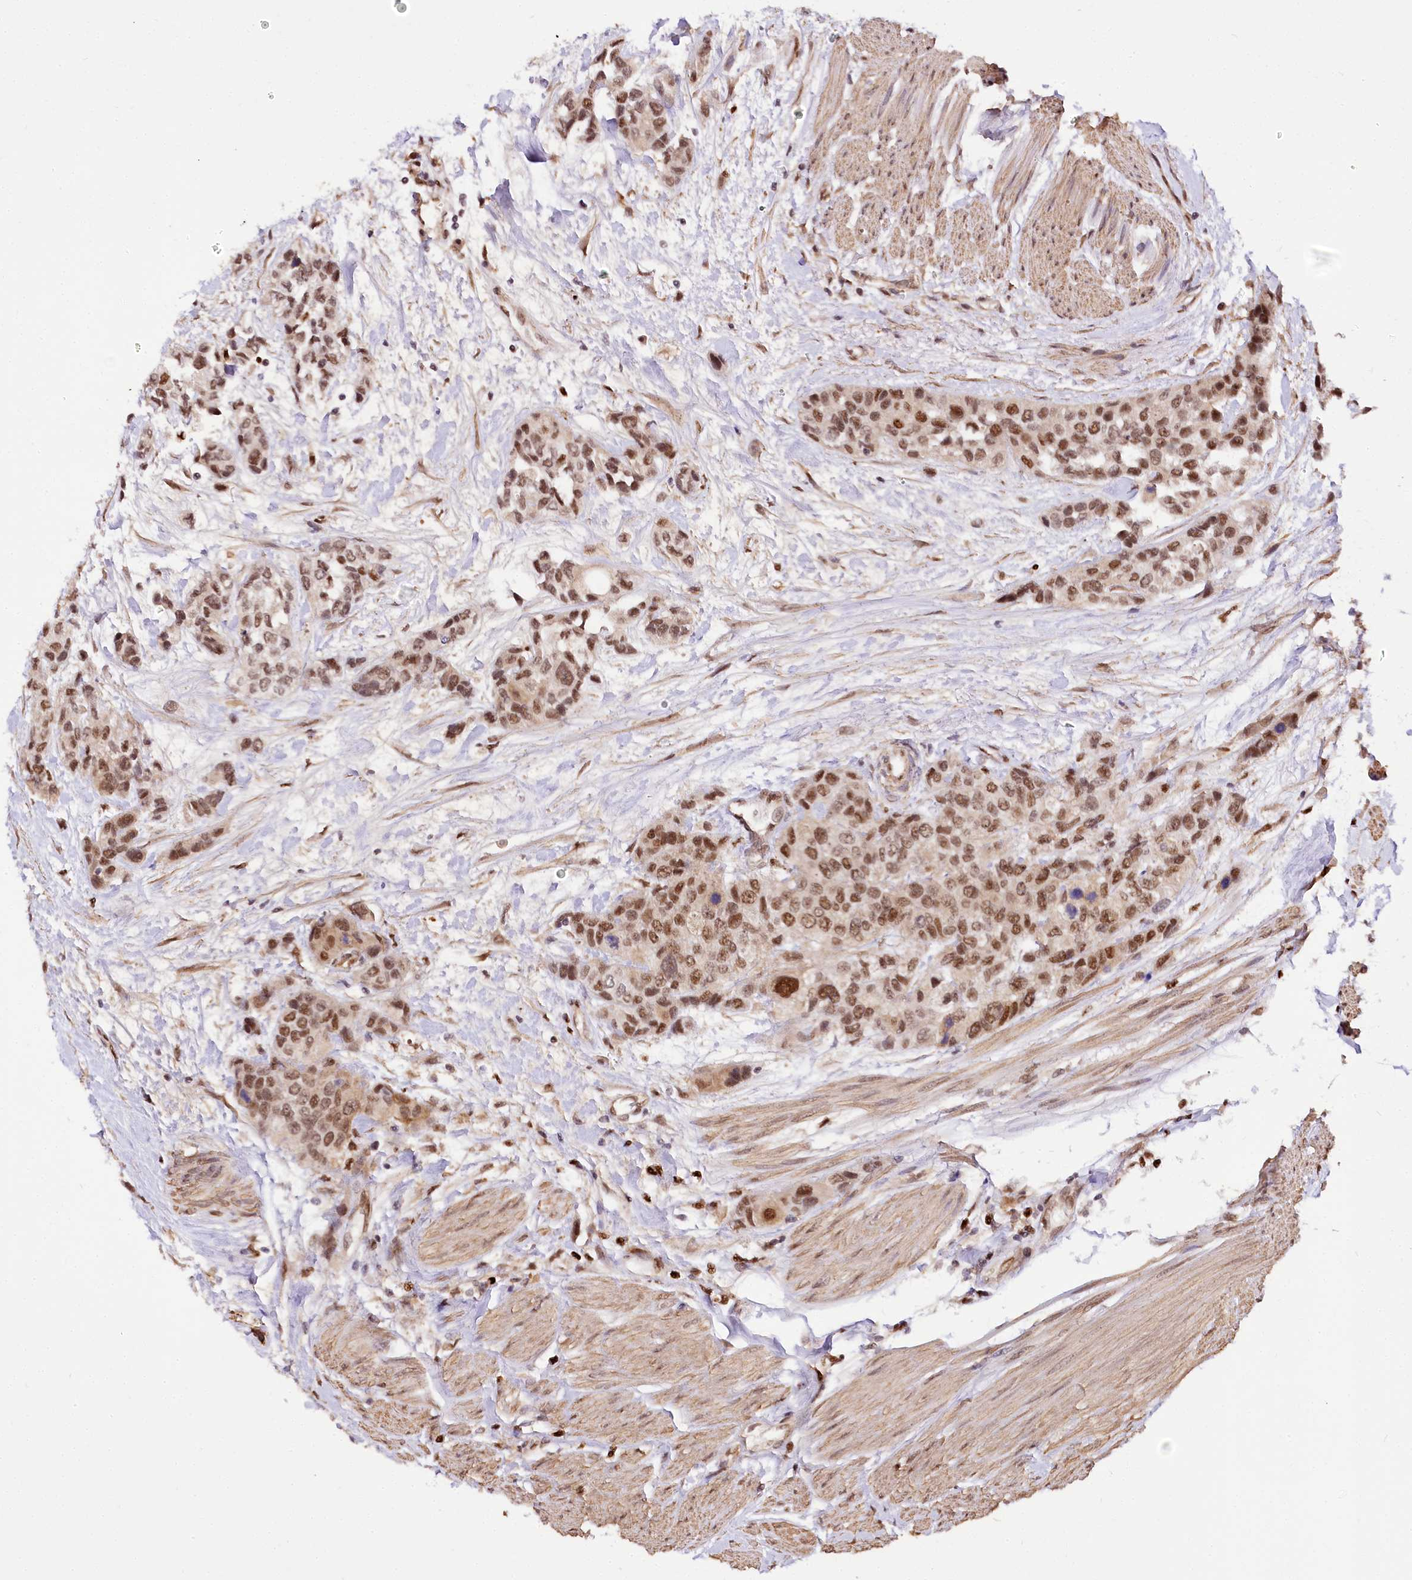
{"staining": {"intensity": "moderate", "quantity": ">75%", "location": "nuclear"}, "tissue": "urothelial cancer", "cell_type": "Tumor cells", "image_type": "cancer", "snomed": [{"axis": "morphology", "description": "Normal tissue, NOS"}, {"axis": "morphology", "description": "Urothelial carcinoma, High grade"}, {"axis": "topography", "description": "Vascular tissue"}, {"axis": "topography", "description": "Urinary bladder"}], "caption": "Immunohistochemistry (IHC) of high-grade urothelial carcinoma displays medium levels of moderate nuclear positivity in about >75% of tumor cells.", "gene": "GNL3L", "patient": {"sex": "female", "age": 56}}